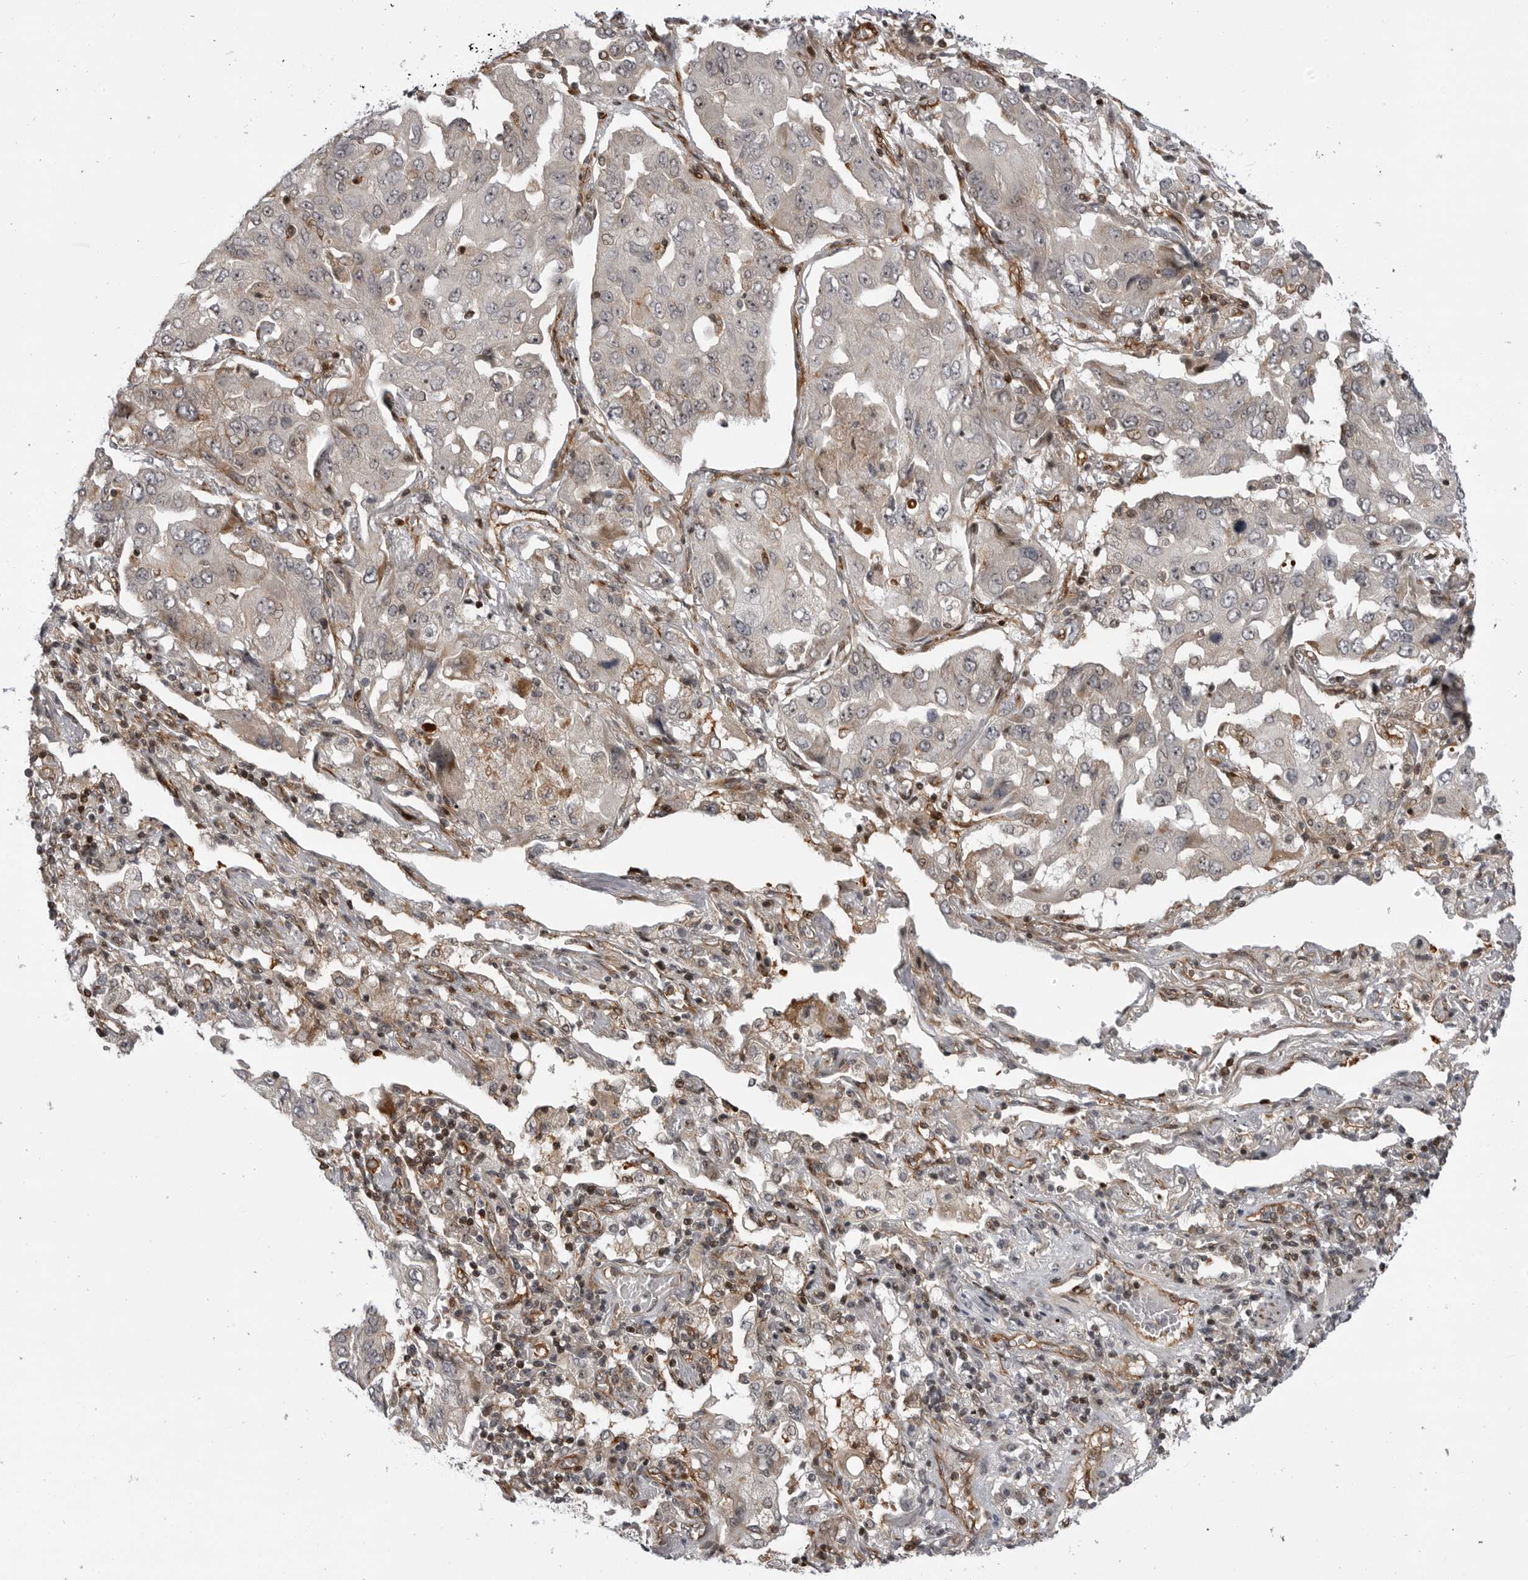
{"staining": {"intensity": "weak", "quantity": "<25%", "location": "cytoplasmic/membranous"}, "tissue": "lung cancer", "cell_type": "Tumor cells", "image_type": "cancer", "snomed": [{"axis": "morphology", "description": "Adenocarcinoma, NOS"}, {"axis": "topography", "description": "Lung"}], "caption": "High power microscopy histopathology image of an immunohistochemistry image of lung cancer (adenocarcinoma), revealing no significant staining in tumor cells.", "gene": "ABL1", "patient": {"sex": "female", "age": 65}}